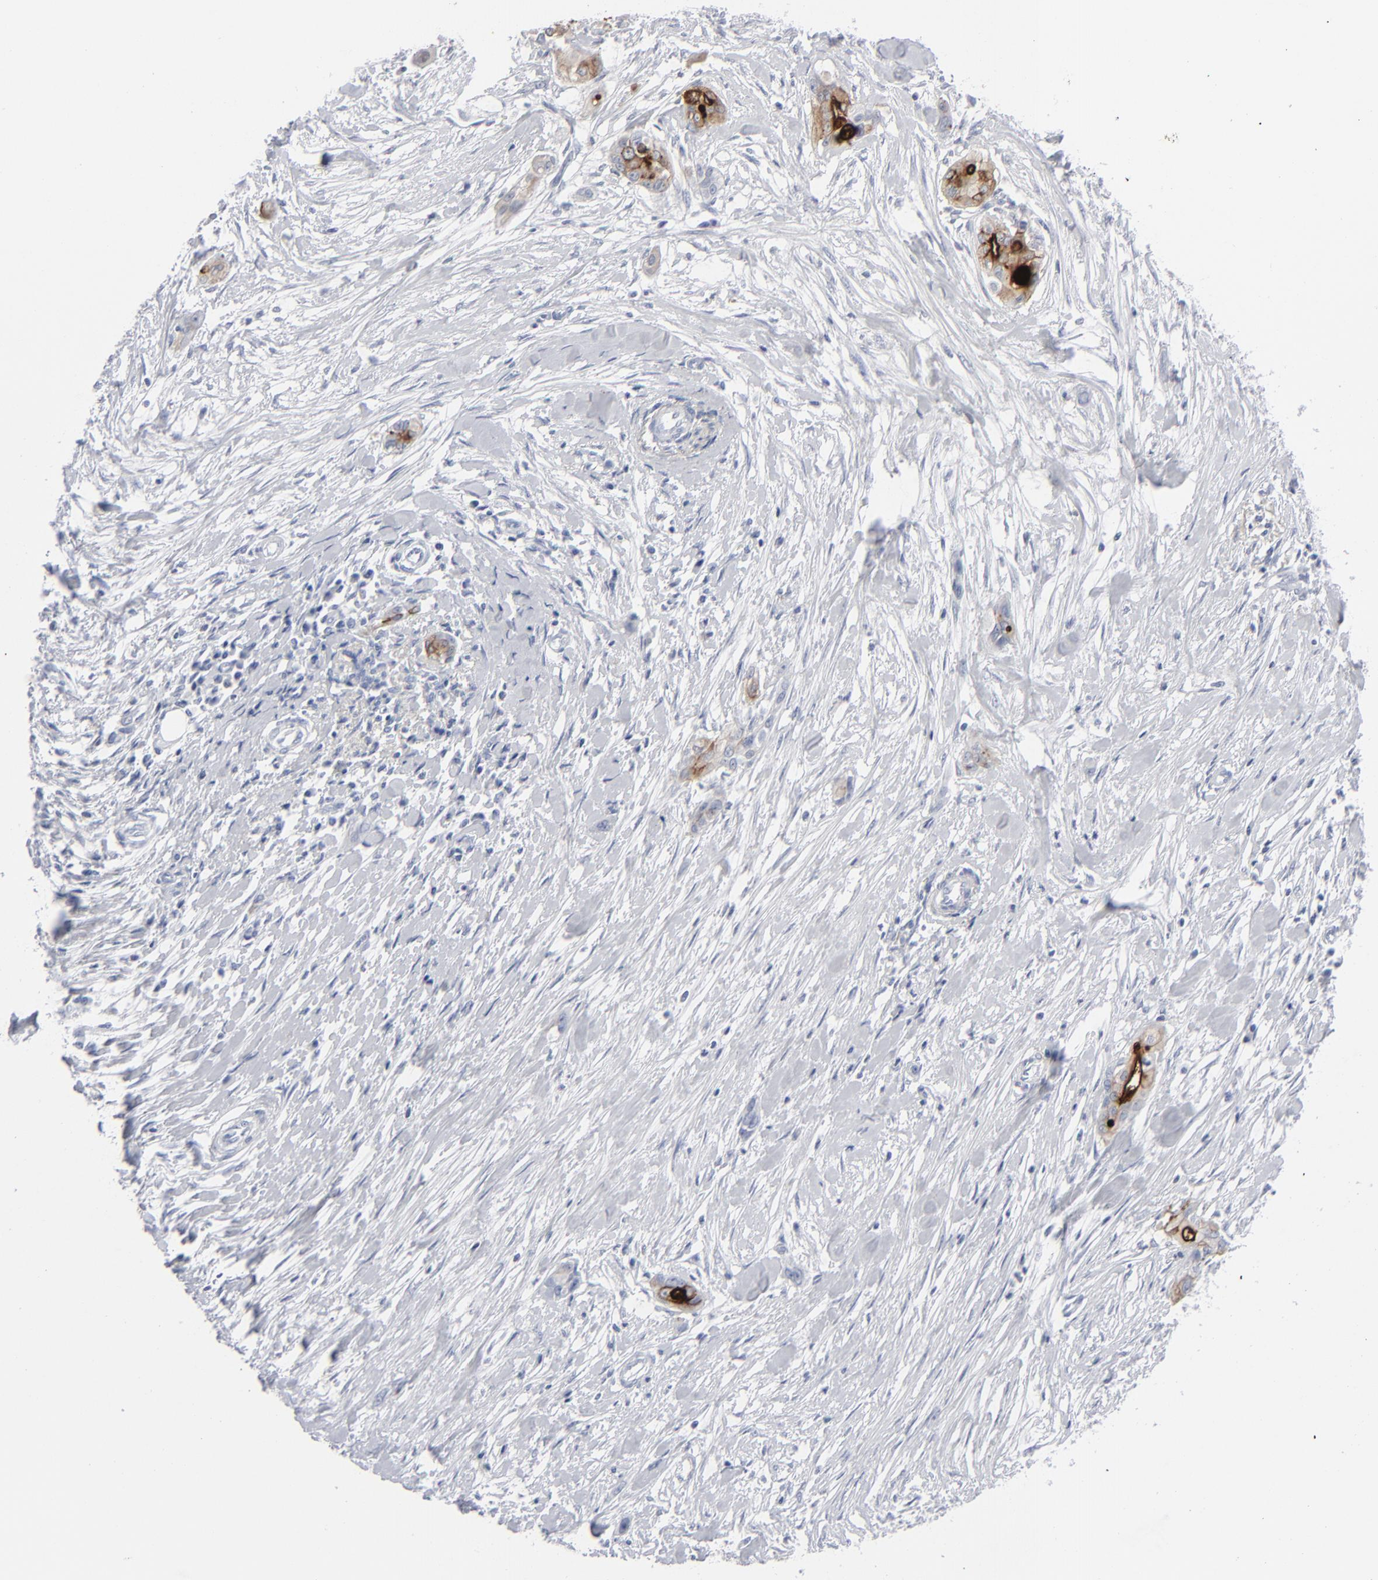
{"staining": {"intensity": "strong", "quantity": "25%-75%", "location": "cytoplasmic/membranous"}, "tissue": "pancreatic cancer", "cell_type": "Tumor cells", "image_type": "cancer", "snomed": [{"axis": "morphology", "description": "Adenocarcinoma, NOS"}, {"axis": "topography", "description": "Pancreas"}], "caption": "A brown stain shows strong cytoplasmic/membranous expression of a protein in pancreatic adenocarcinoma tumor cells. (DAB (3,3'-diaminobenzidine) IHC with brightfield microscopy, high magnification).", "gene": "MSLN", "patient": {"sex": "female", "age": 60}}